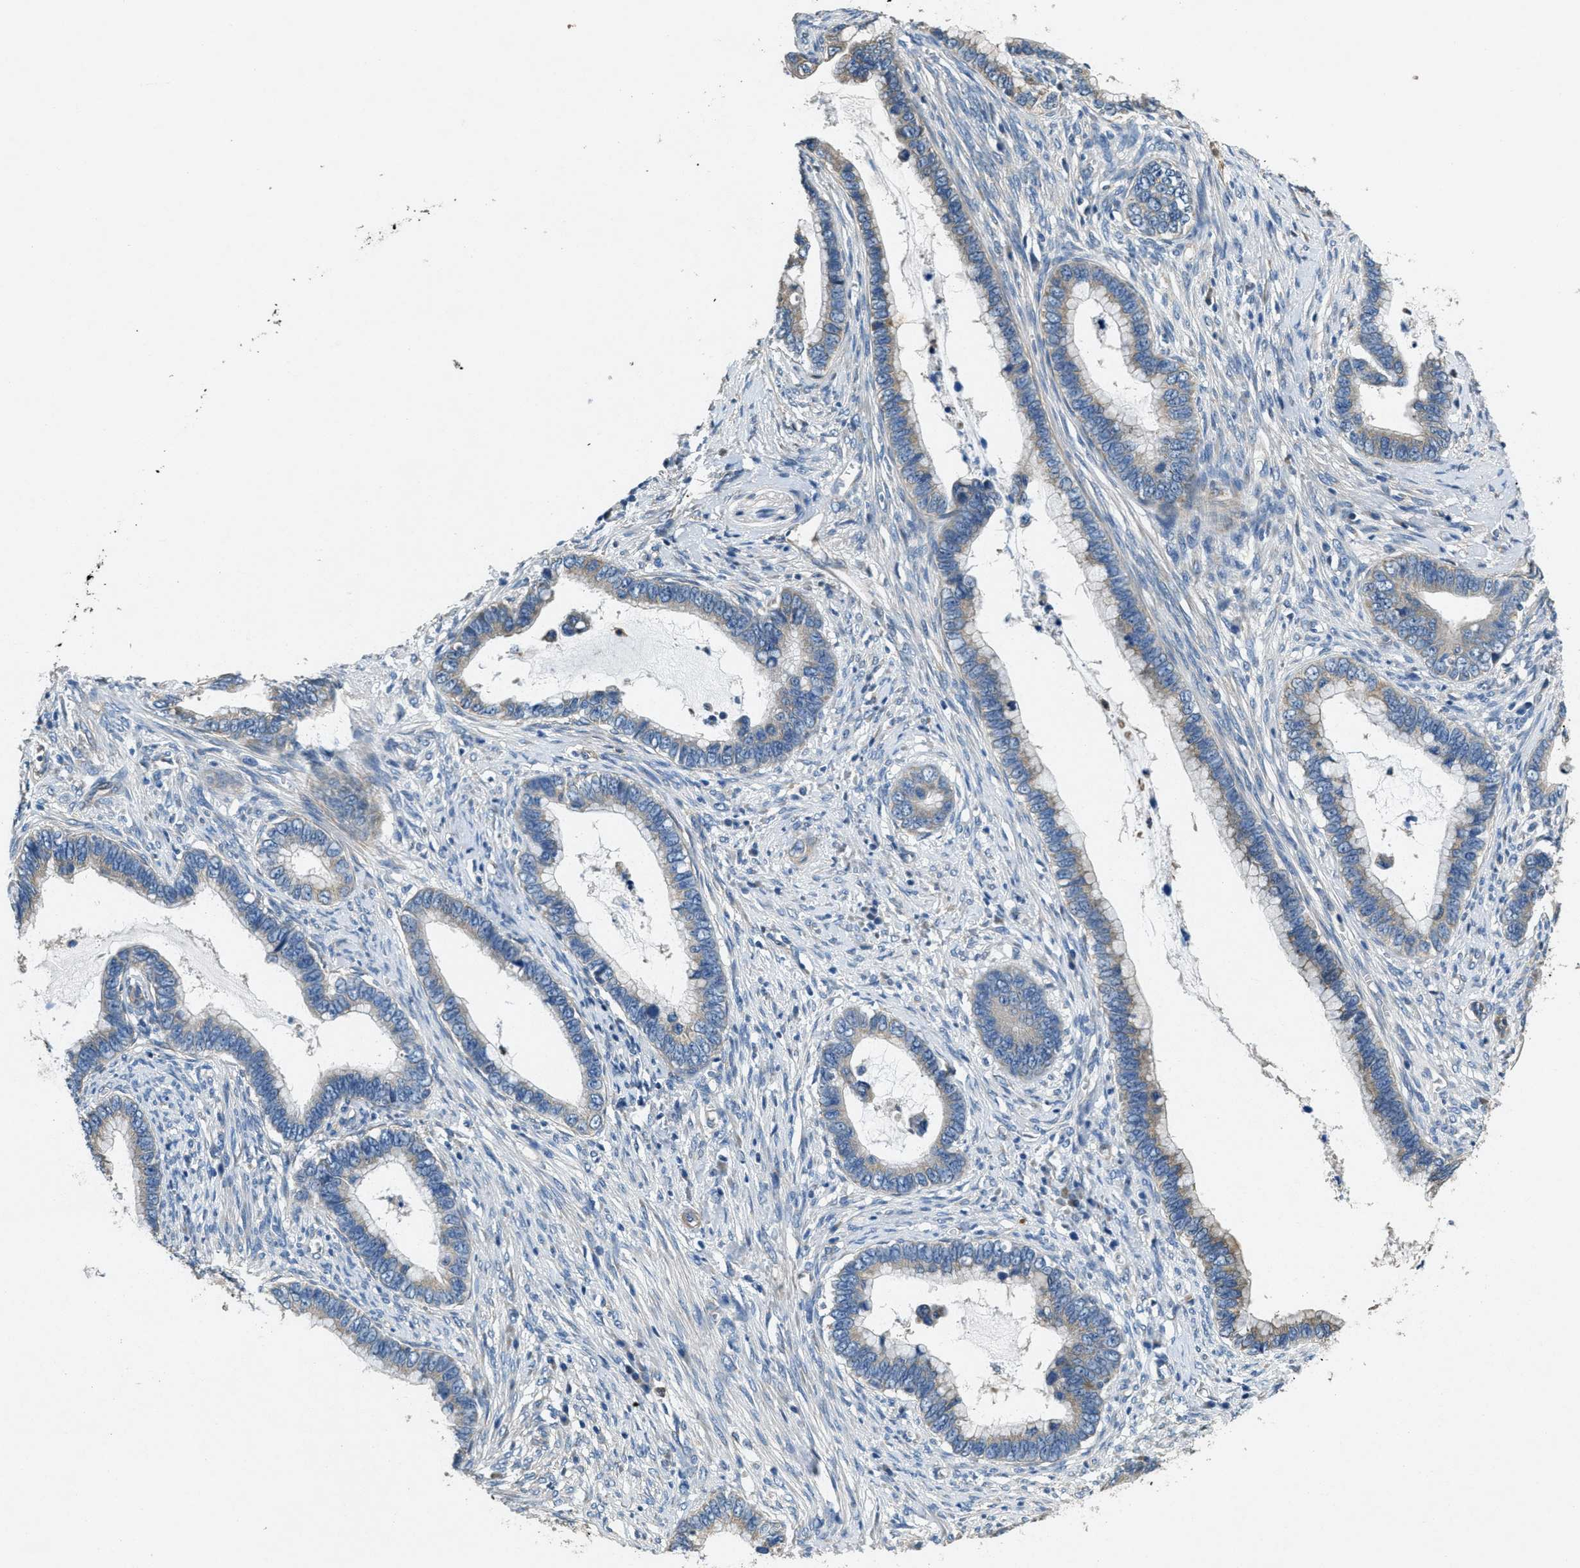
{"staining": {"intensity": "weak", "quantity": "<25%", "location": "cytoplasmic/membranous"}, "tissue": "cervical cancer", "cell_type": "Tumor cells", "image_type": "cancer", "snomed": [{"axis": "morphology", "description": "Adenocarcinoma, NOS"}, {"axis": "topography", "description": "Cervix"}], "caption": "There is no significant staining in tumor cells of adenocarcinoma (cervical).", "gene": "TOMM70", "patient": {"sex": "female", "age": 44}}